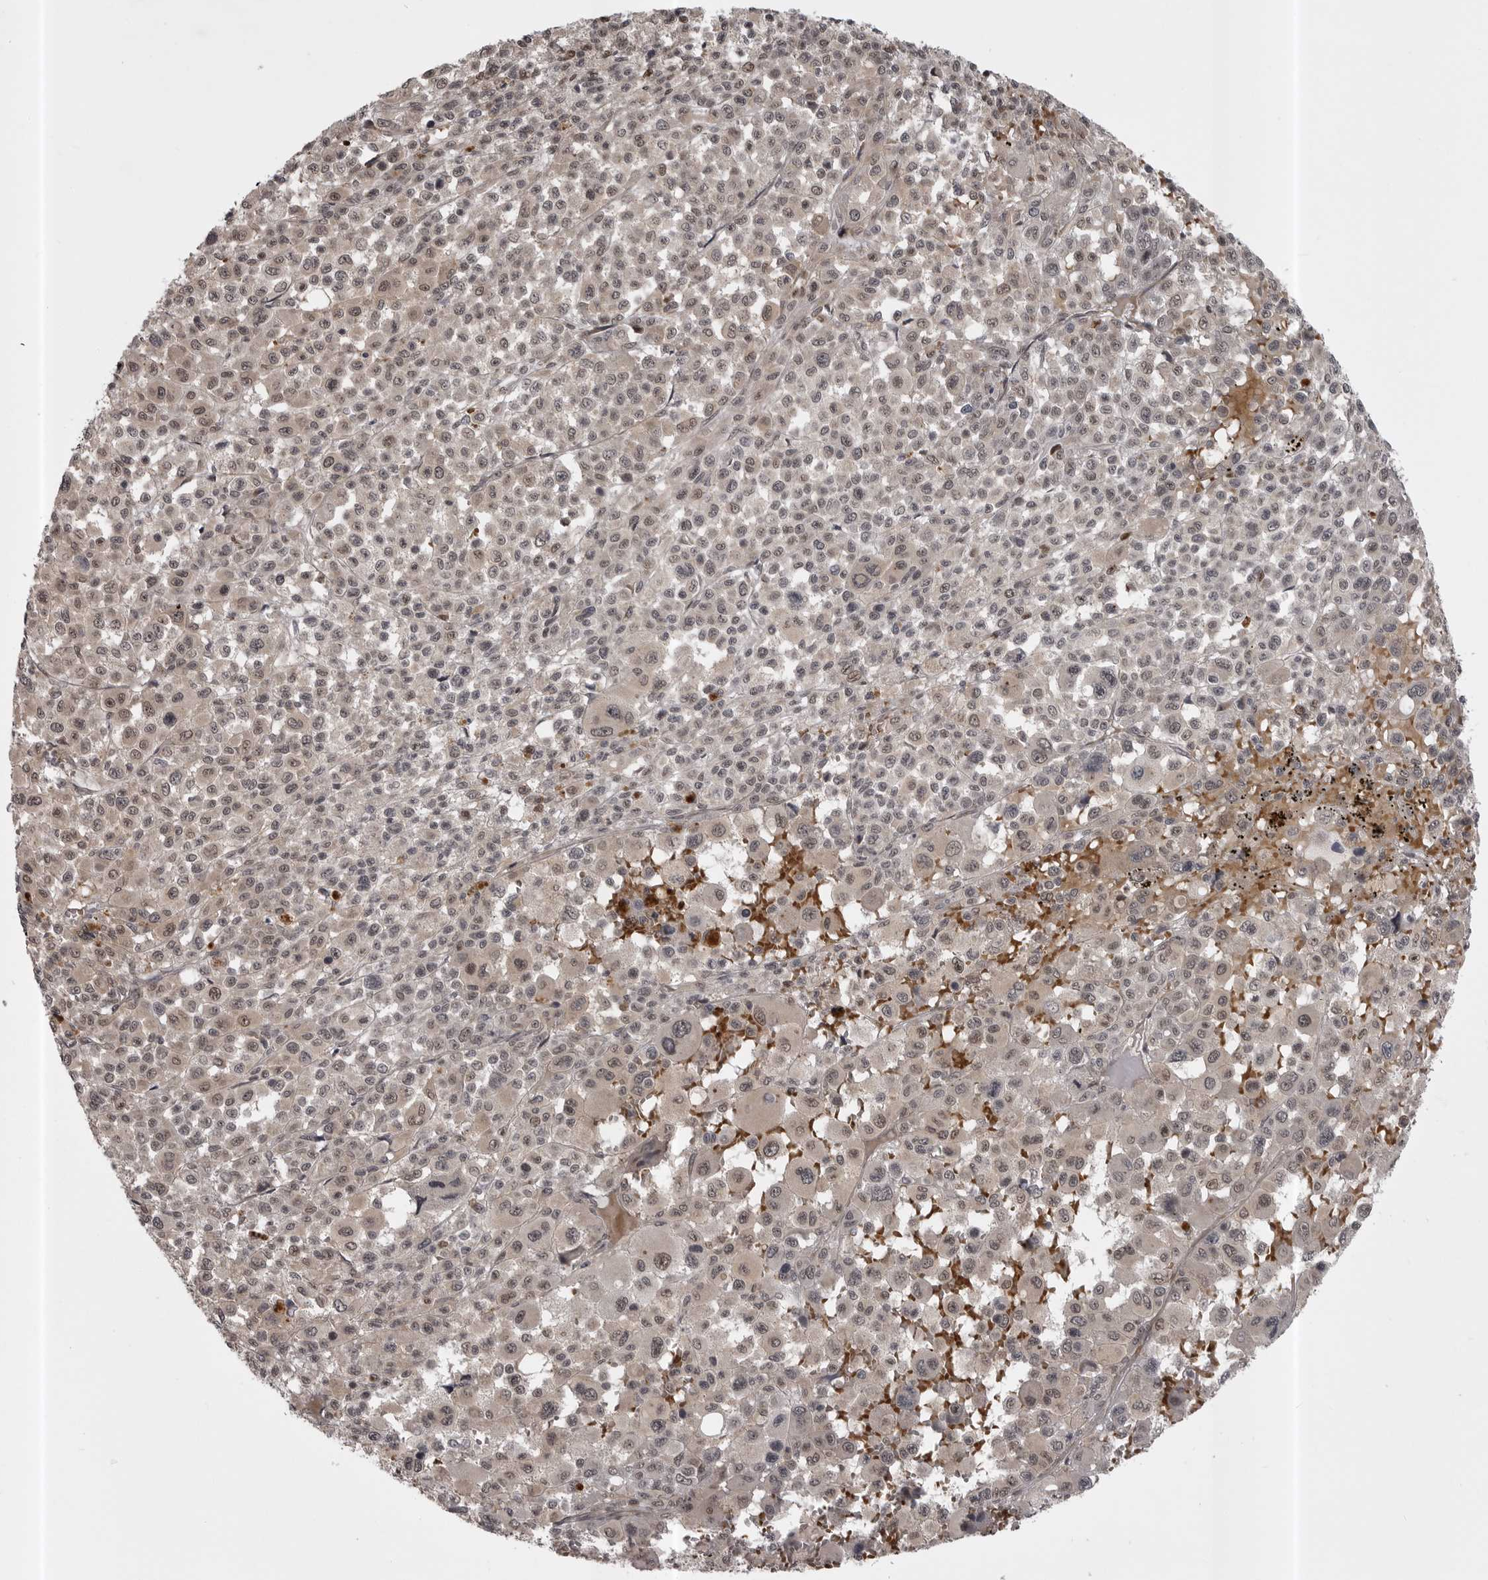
{"staining": {"intensity": "weak", "quantity": ">75%", "location": "cytoplasmic/membranous,nuclear"}, "tissue": "melanoma", "cell_type": "Tumor cells", "image_type": "cancer", "snomed": [{"axis": "morphology", "description": "Malignant melanoma, Metastatic site"}, {"axis": "topography", "description": "Skin"}], "caption": "Immunohistochemistry (IHC) image of neoplastic tissue: human melanoma stained using immunohistochemistry displays low levels of weak protein expression localized specifically in the cytoplasmic/membranous and nuclear of tumor cells, appearing as a cytoplasmic/membranous and nuclear brown color.", "gene": "SNX16", "patient": {"sex": "female", "age": 74}}